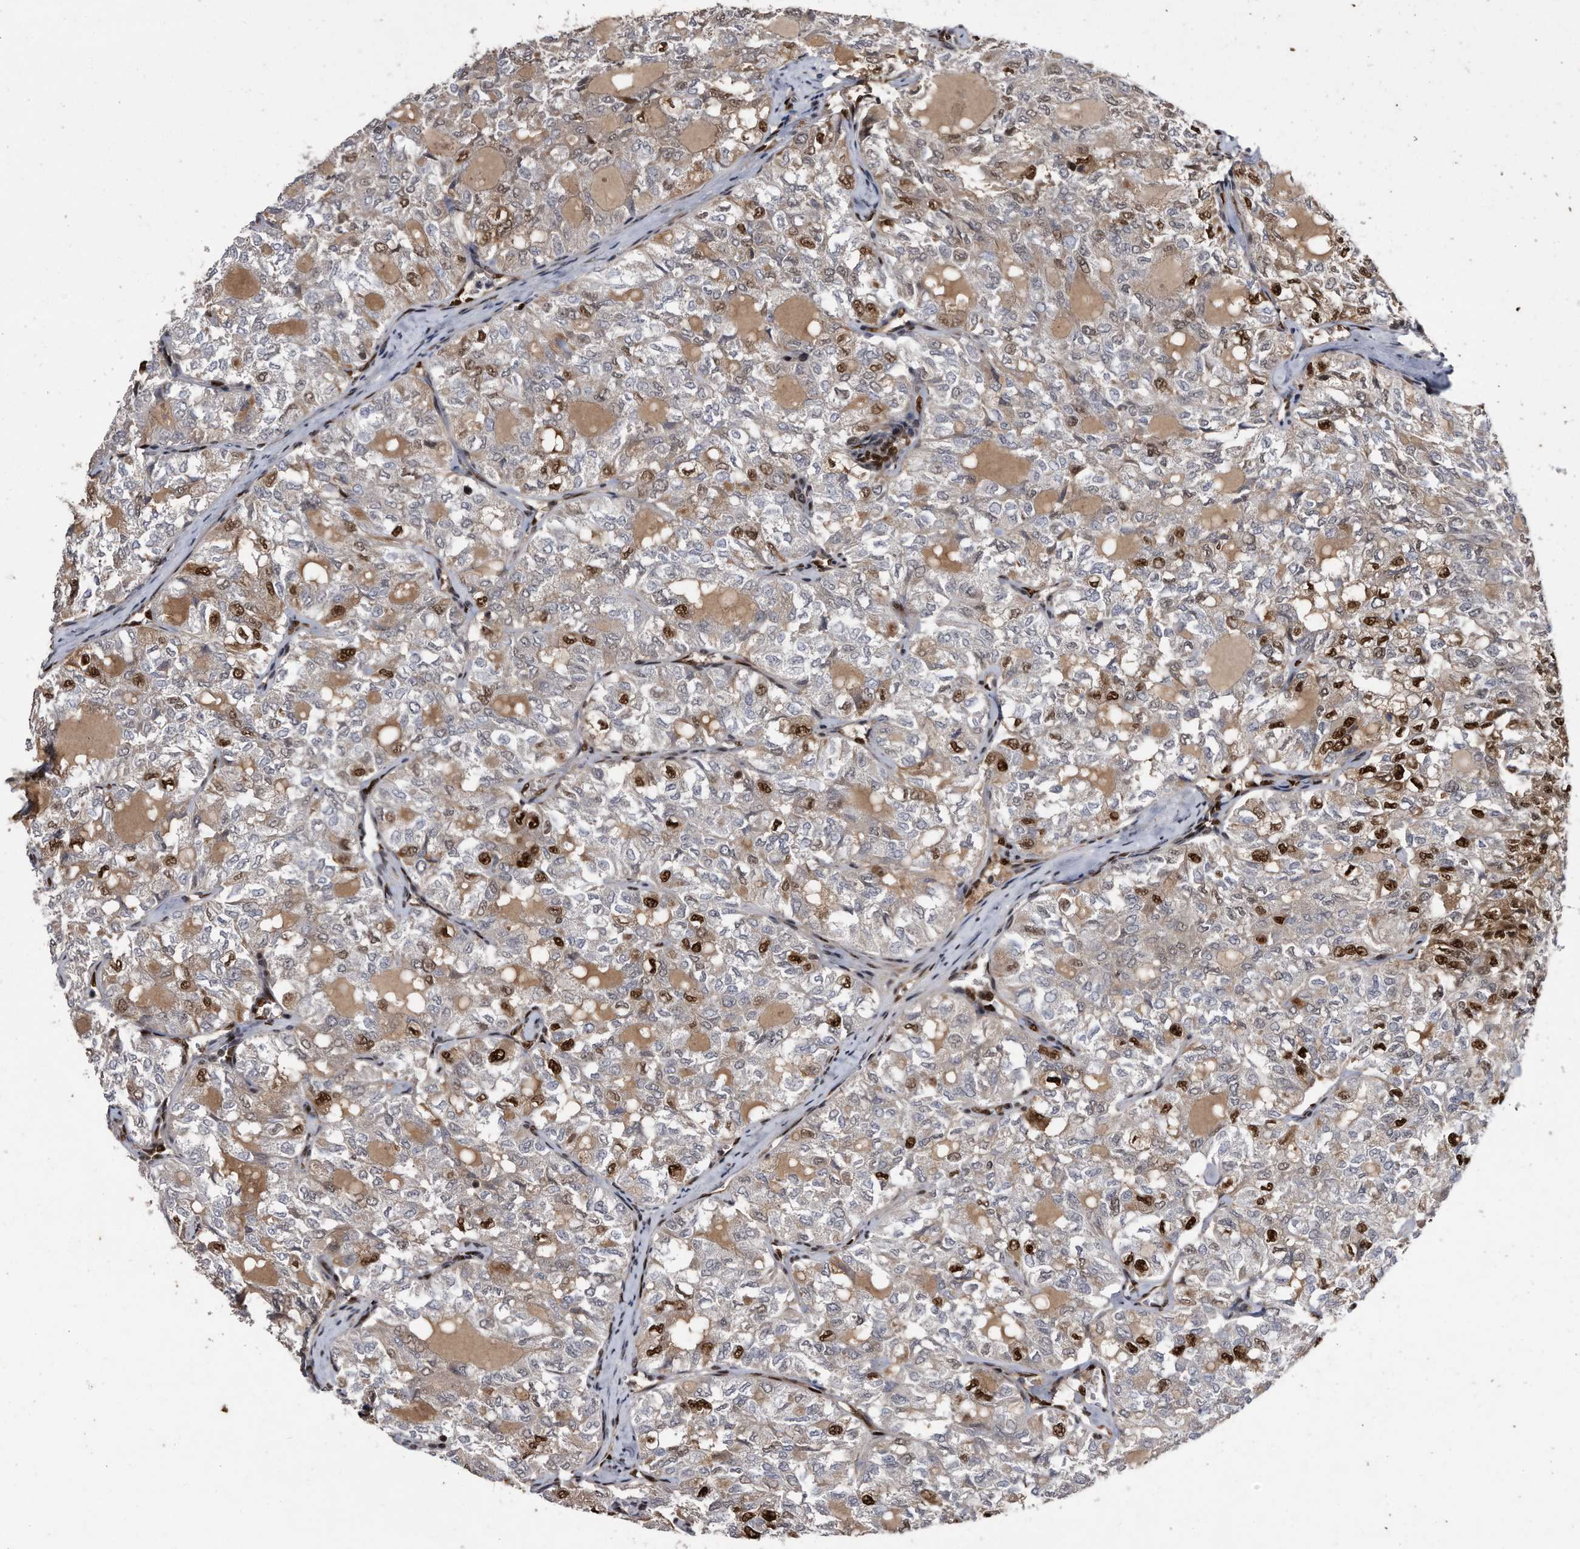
{"staining": {"intensity": "moderate", "quantity": "25%-75%", "location": "cytoplasmic/membranous,nuclear"}, "tissue": "thyroid cancer", "cell_type": "Tumor cells", "image_type": "cancer", "snomed": [{"axis": "morphology", "description": "Follicular adenoma carcinoma, NOS"}, {"axis": "topography", "description": "Thyroid gland"}], "caption": "Thyroid cancer tissue demonstrates moderate cytoplasmic/membranous and nuclear positivity in about 25%-75% of tumor cells, visualized by immunohistochemistry.", "gene": "RAD23B", "patient": {"sex": "male", "age": 75}}